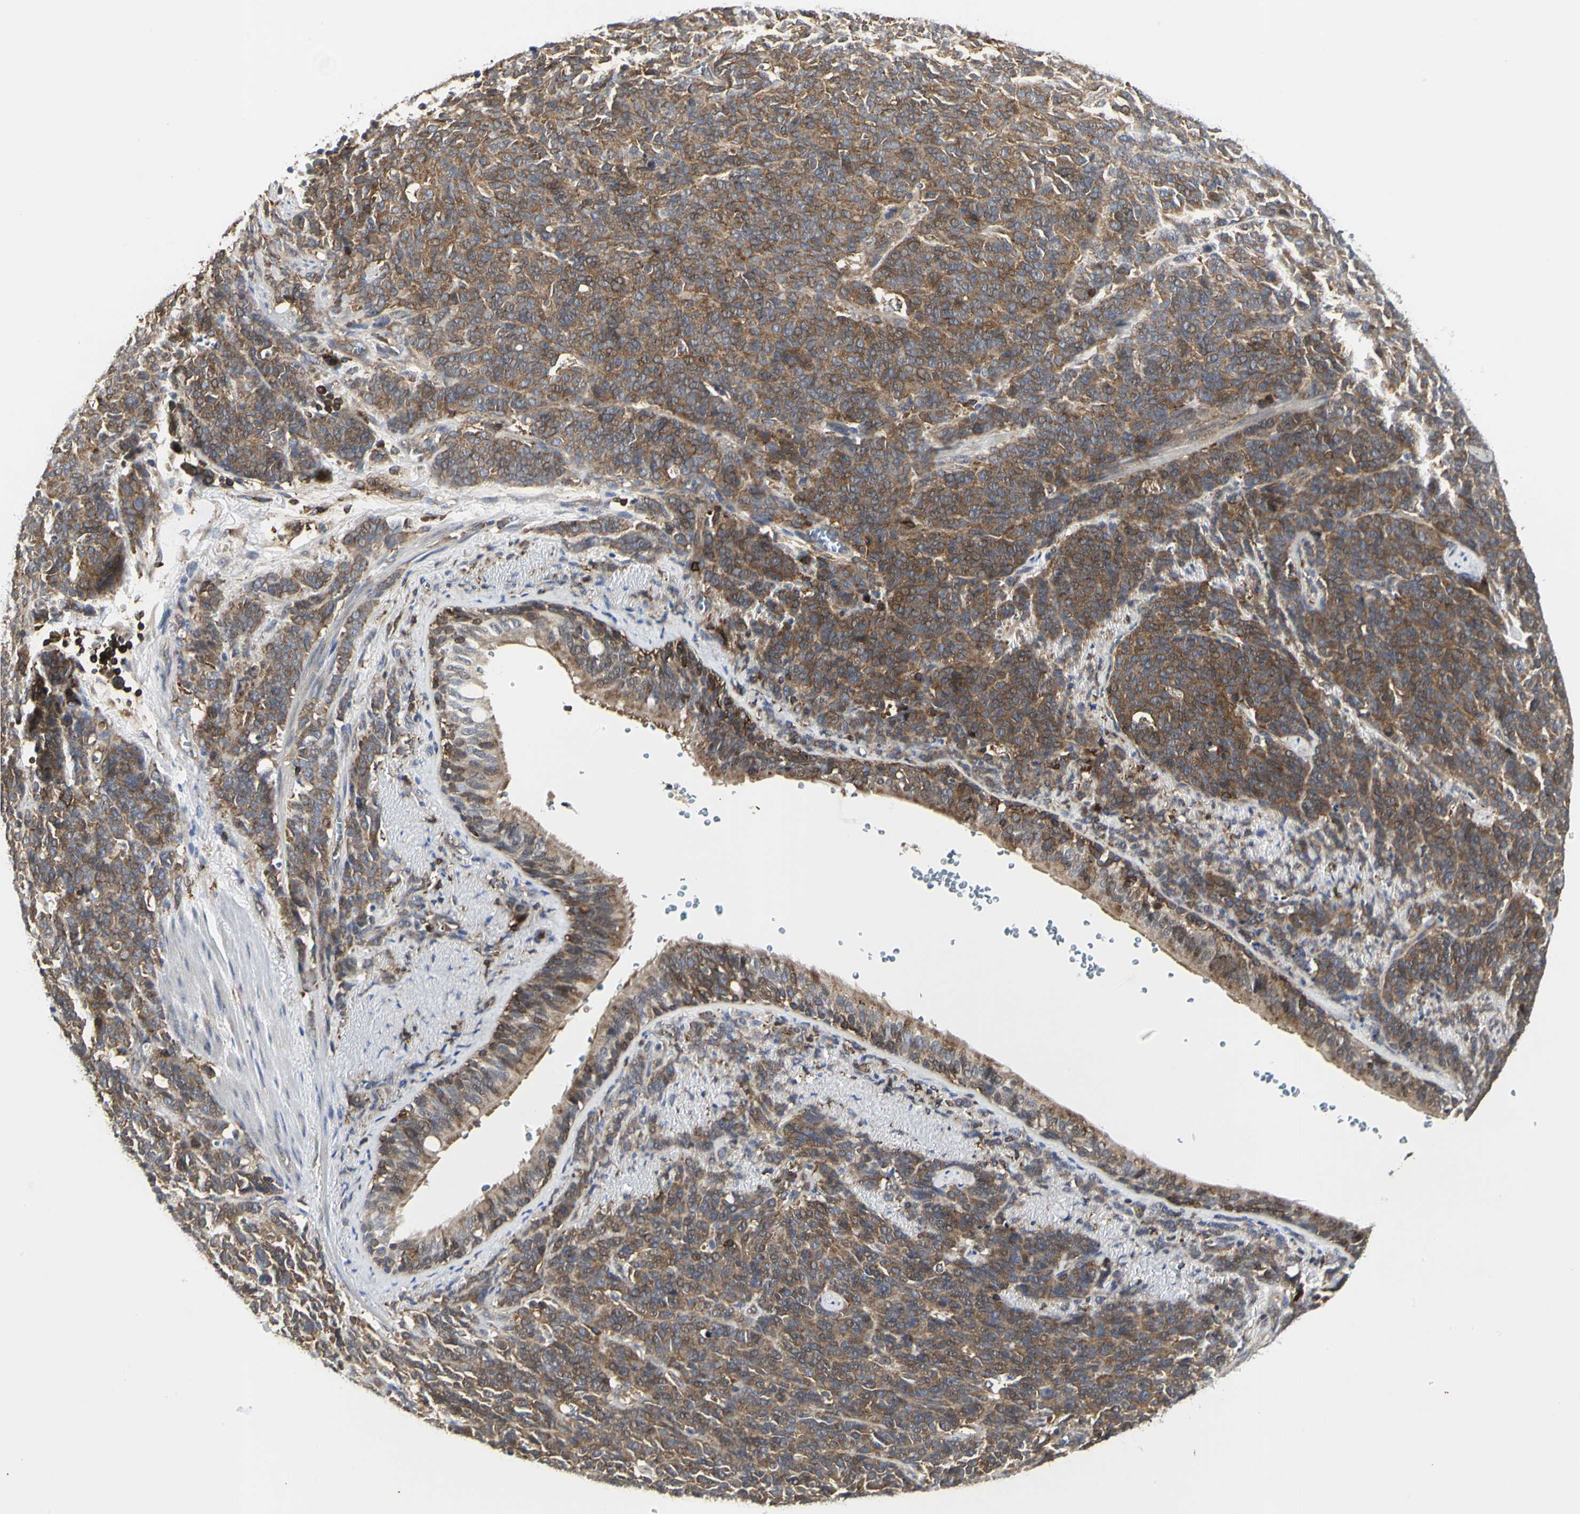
{"staining": {"intensity": "moderate", "quantity": ">75%", "location": "cytoplasmic/membranous"}, "tissue": "lung cancer", "cell_type": "Tumor cells", "image_type": "cancer", "snomed": [{"axis": "morphology", "description": "Neoplasm, malignant, NOS"}, {"axis": "topography", "description": "Lung"}], "caption": "Tumor cells display medium levels of moderate cytoplasmic/membranous expression in about >75% of cells in lung neoplasm (malignant). The staining was performed using DAB, with brown indicating positive protein expression. Nuclei are stained blue with hematoxylin.", "gene": "NAPG", "patient": {"sex": "female", "age": 58}}